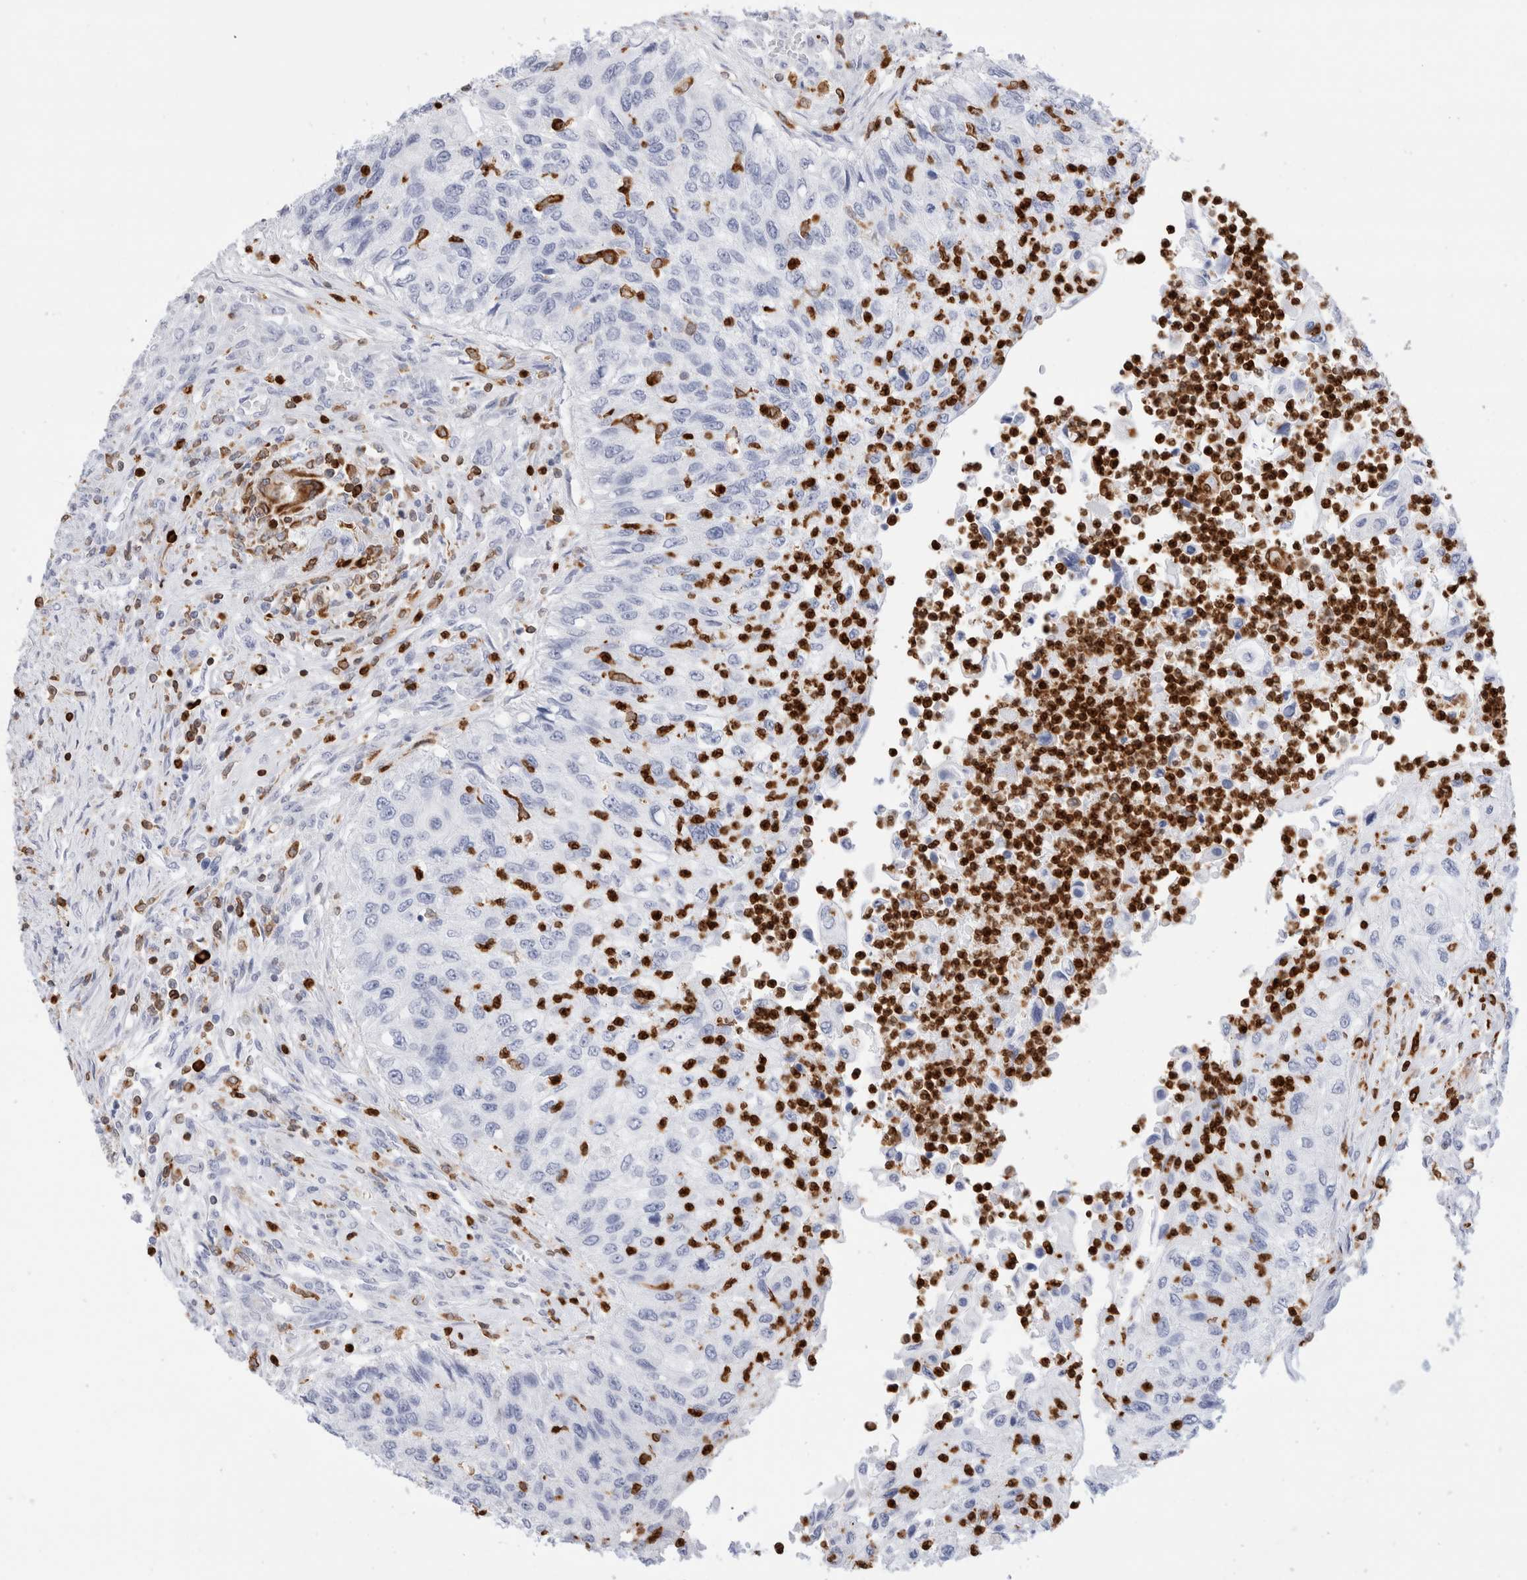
{"staining": {"intensity": "negative", "quantity": "none", "location": "none"}, "tissue": "urothelial cancer", "cell_type": "Tumor cells", "image_type": "cancer", "snomed": [{"axis": "morphology", "description": "Urothelial carcinoma, High grade"}, {"axis": "topography", "description": "Urinary bladder"}], "caption": "Immunohistochemistry (IHC) photomicrograph of human urothelial cancer stained for a protein (brown), which displays no expression in tumor cells.", "gene": "ALOX5AP", "patient": {"sex": "female", "age": 60}}